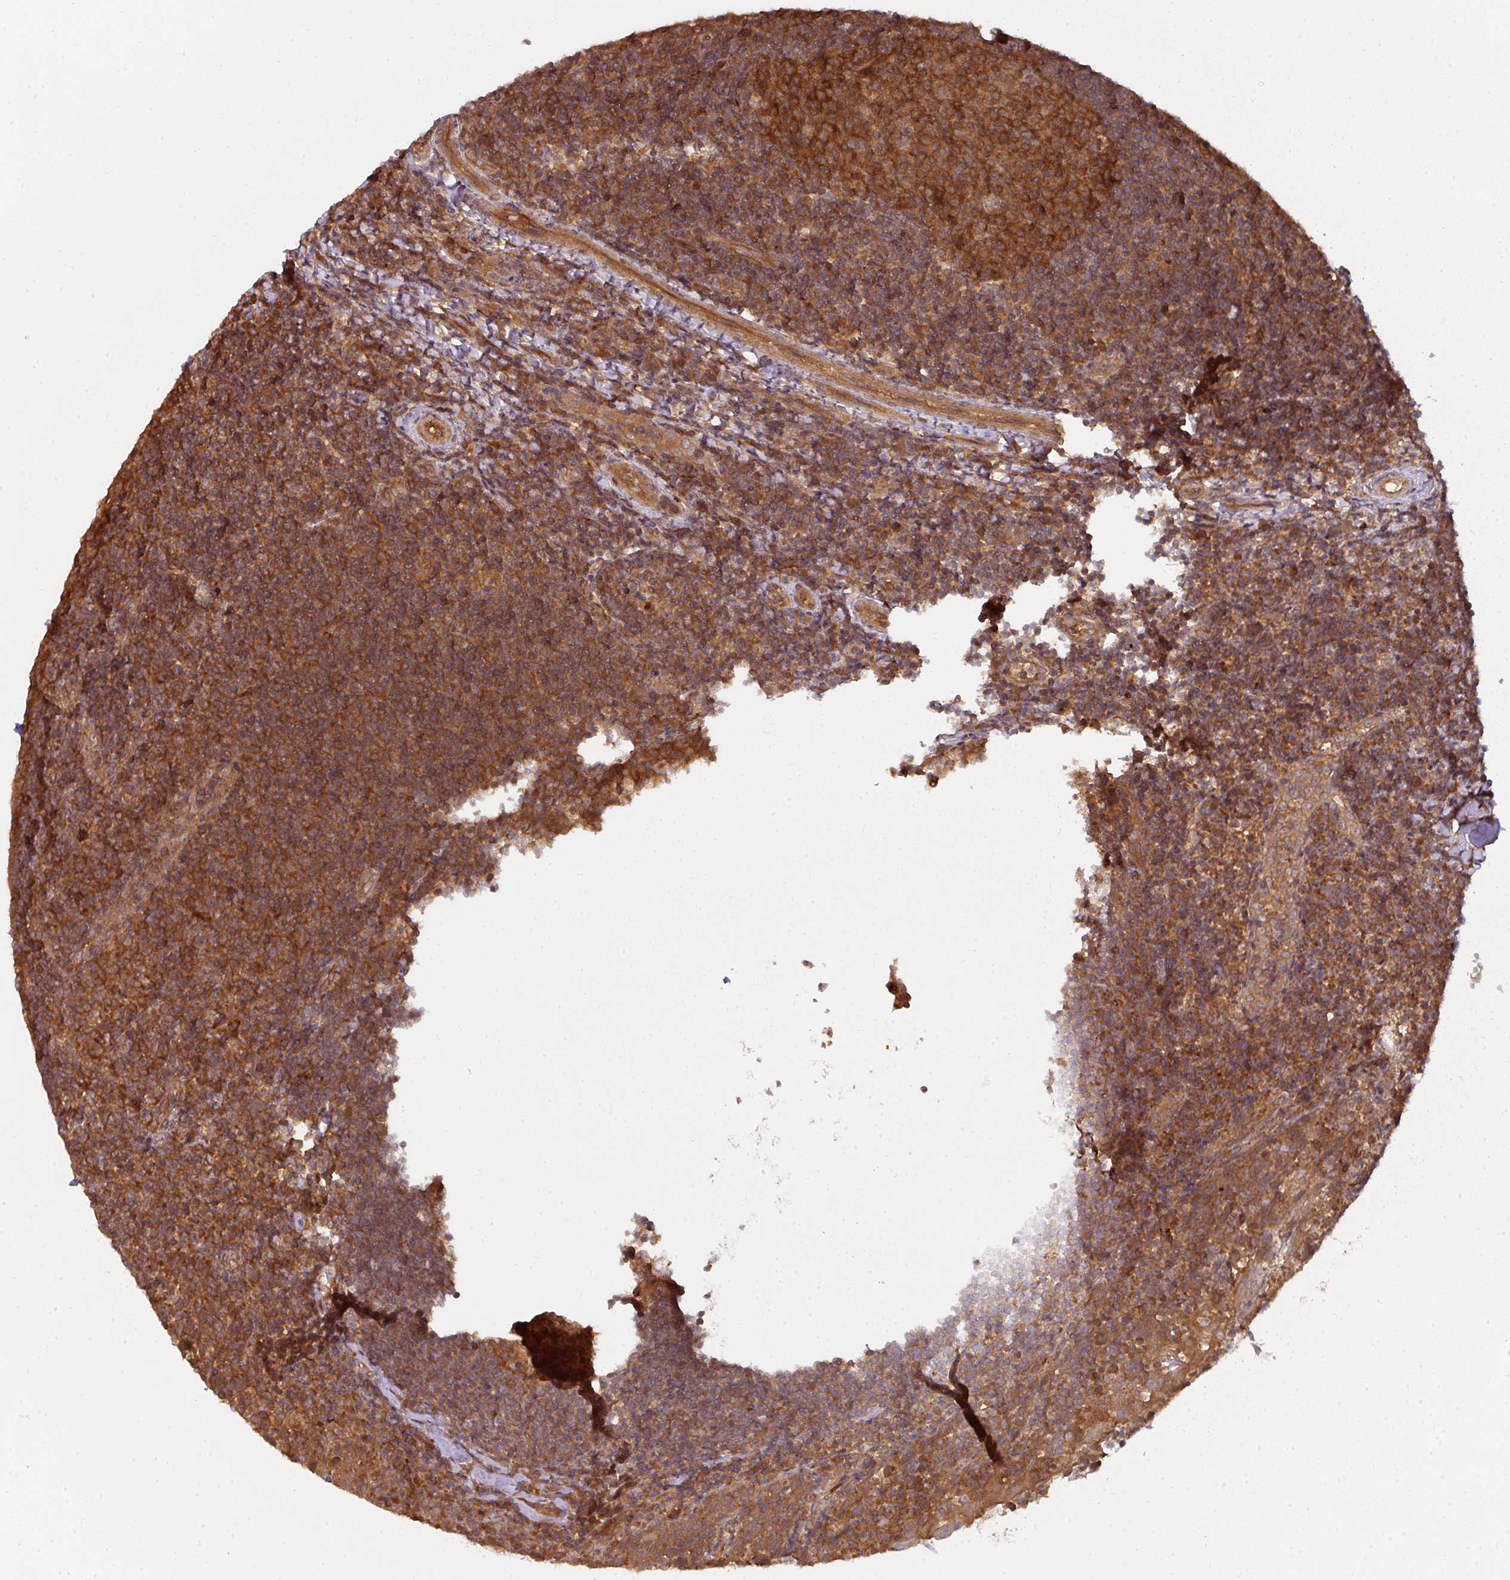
{"staining": {"intensity": "strong", "quantity": ">75%", "location": "cytoplasmic/membranous"}, "tissue": "tonsil", "cell_type": "Germinal center cells", "image_type": "normal", "snomed": [{"axis": "morphology", "description": "Normal tissue, NOS"}, {"axis": "topography", "description": "Tonsil"}], "caption": "A brown stain labels strong cytoplasmic/membranous staining of a protein in germinal center cells of benign tonsil. Using DAB (3,3'-diaminobenzidine) (brown) and hematoxylin (blue) stains, captured at high magnification using brightfield microscopy.", "gene": "EIF4EBP2", "patient": {"sex": "female", "age": 10}}